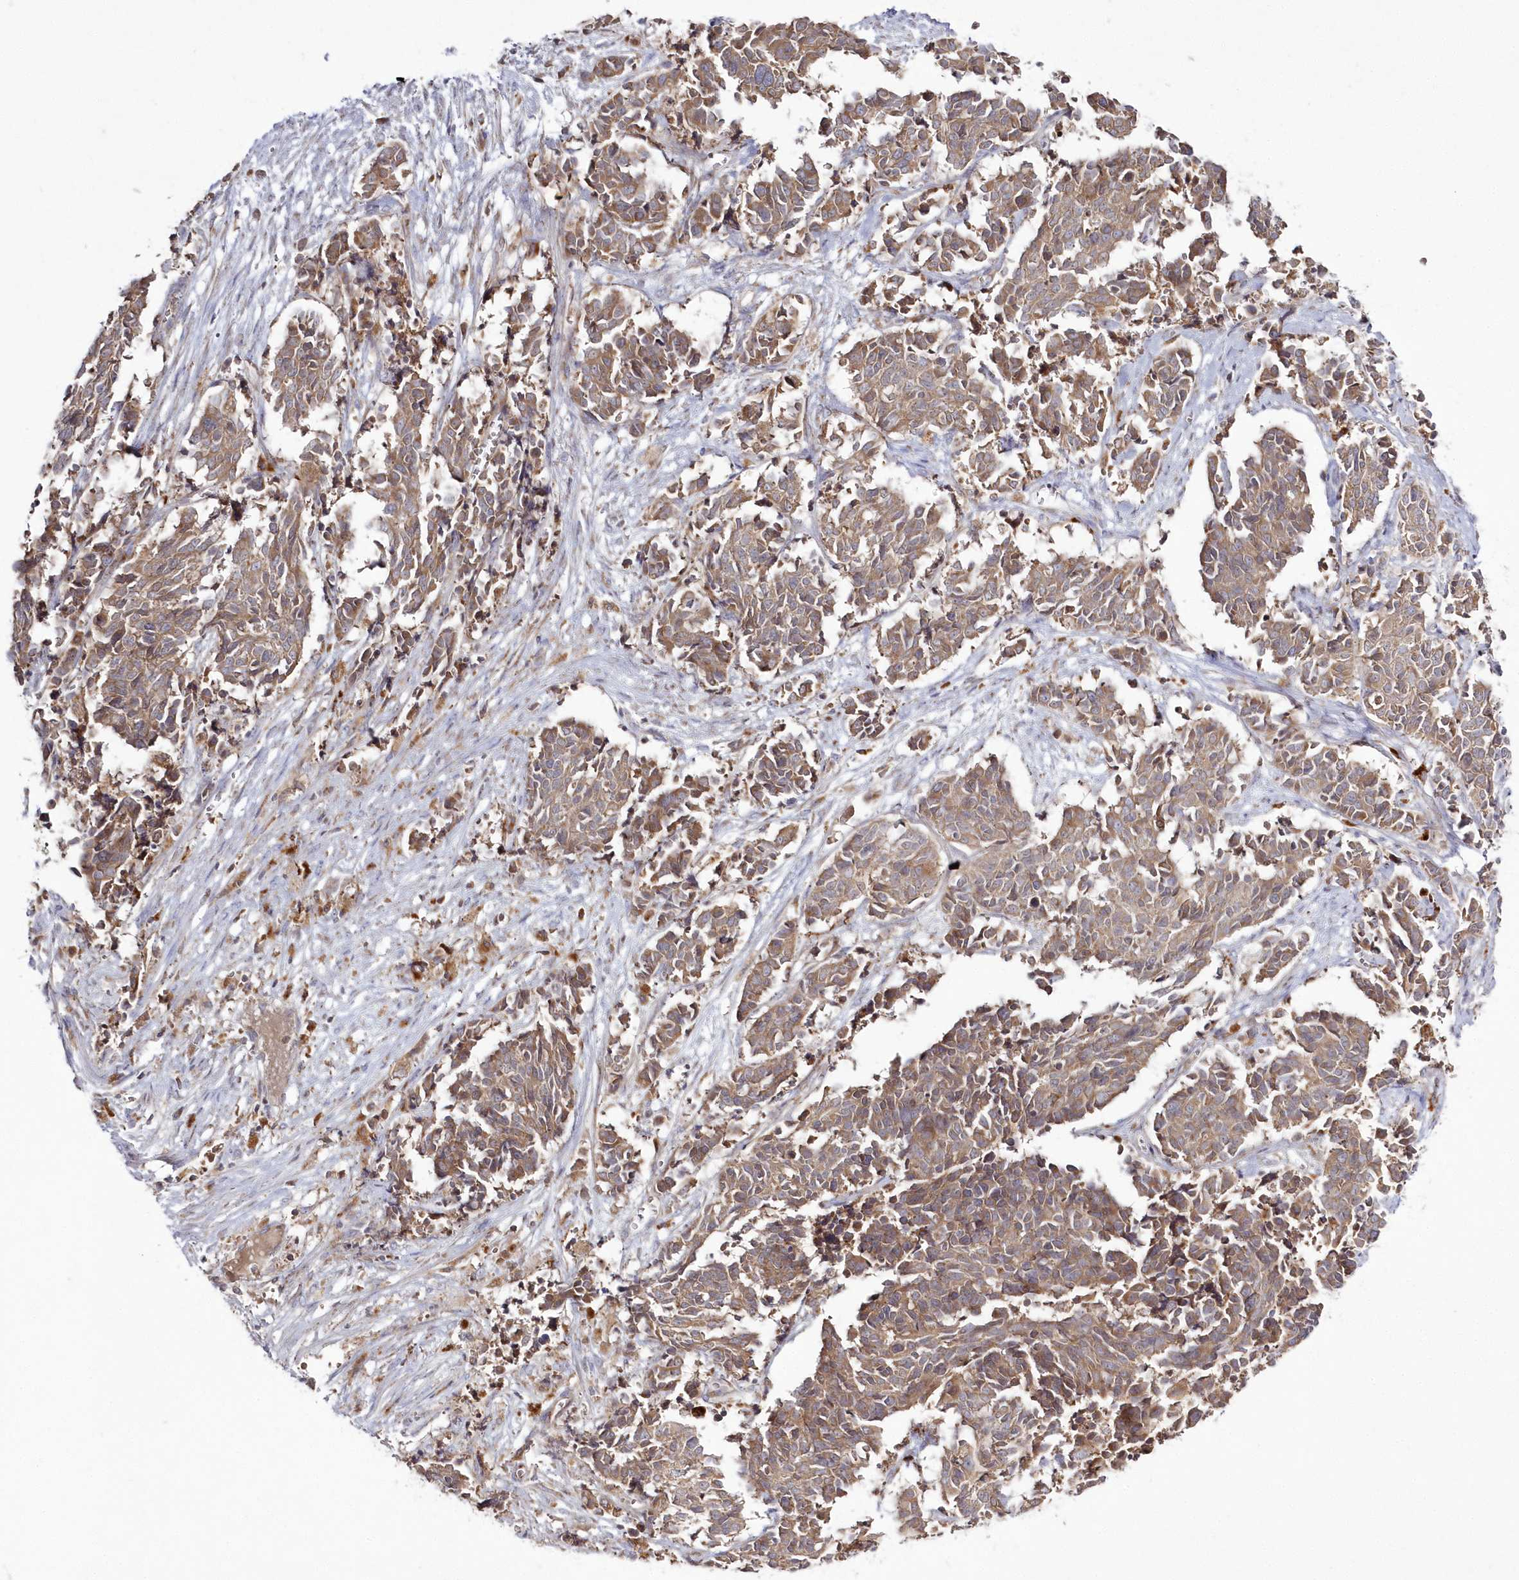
{"staining": {"intensity": "moderate", "quantity": ">75%", "location": "cytoplasmic/membranous"}, "tissue": "cervical cancer", "cell_type": "Tumor cells", "image_type": "cancer", "snomed": [{"axis": "morphology", "description": "Normal tissue, NOS"}, {"axis": "morphology", "description": "Squamous cell carcinoma, NOS"}, {"axis": "topography", "description": "Cervix"}], "caption": "Immunohistochemistry (IHC) (DAB) staining of human cervical squamous cell carcinoma shows moderate cytoplasmic/membranous protein positivity in approximately >75% of tumor cells. The staining was performed using DAB (3,3'-diaminobenzidine) to visualize the protein expression in brown, while the nuclei were stained in blue with hematoxylin (Magnification: 20x).", "gene": "ARSB", "patient": {"sex": "female", "age": 35}}